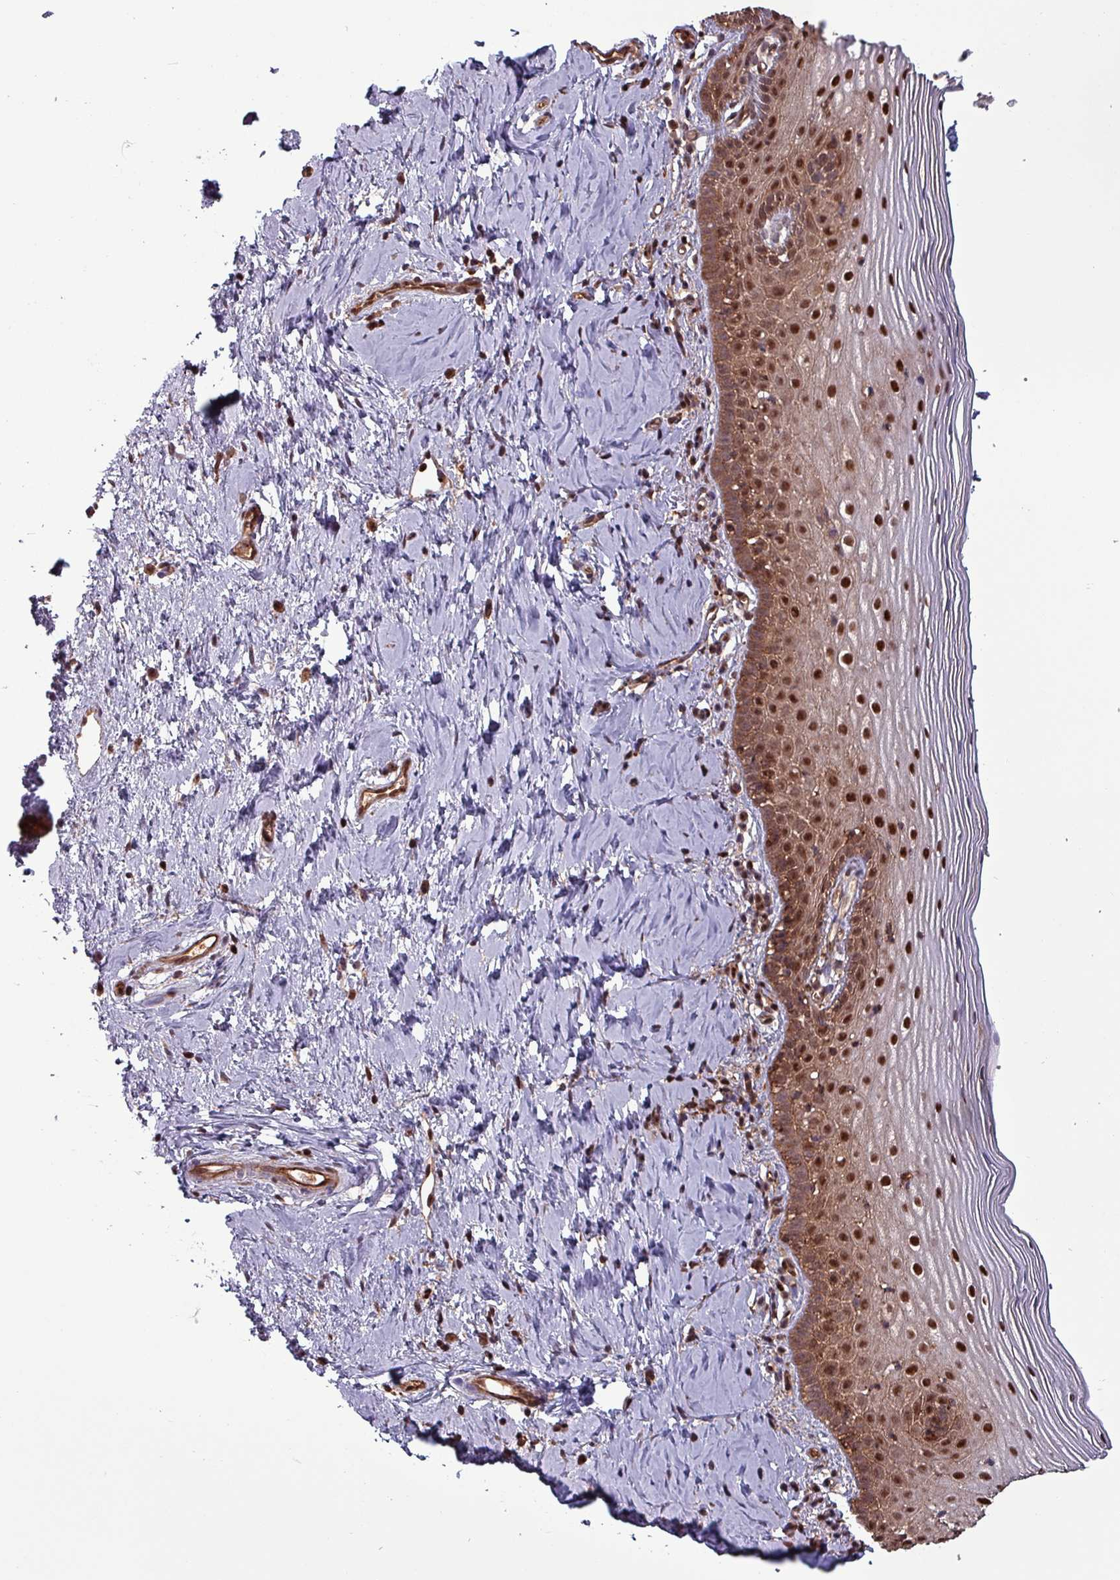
{"staining": {"intensity": "moderate", "quantity": ">75%", "location": "cytoplasmic/membranous"}, "tissue": "cervix", "cell_type": "Glandular cells", "image_type": "normal", "snomed": [{"axis": "morphology", "description": "Normal tissue, NOS"}, {"axis": "topography", "description": "Cervix"}], "caption": "An immunohistochemistry image of benign tissue is shown. Protein staining in brown highlights moderate cytoplasmic/membranous positivity in cervix within glandular cells.", "gene": "PSMB8", "patient": {"sex": "female", "age": 44}}